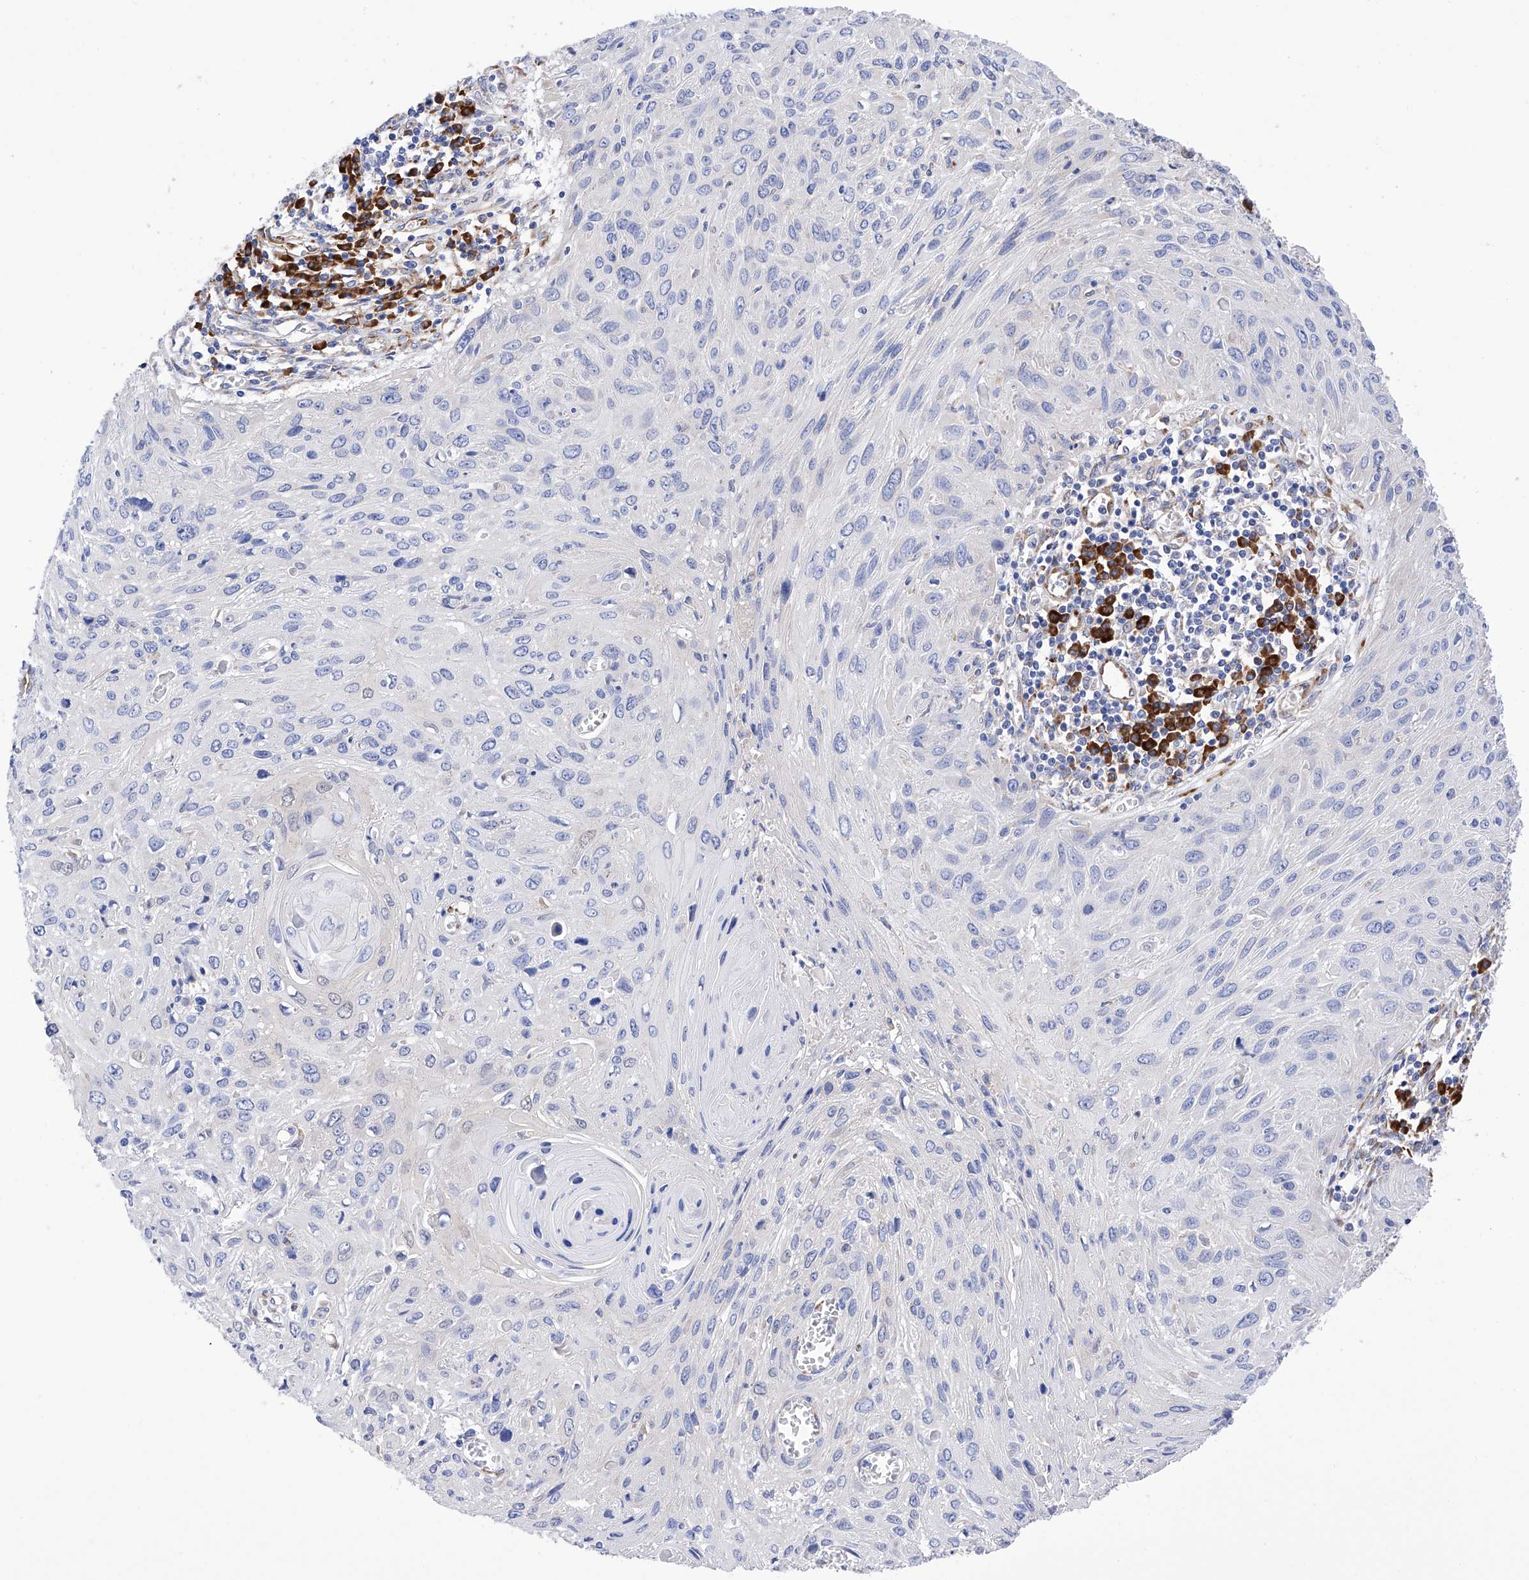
{"staining": {"intensity": "negative", "quantity": "none", "location": "none"}, "tissue": "cervical cancer", "cell_type": "Tumor cells", "image_type": "cancer", "snomed": [{"axis": "morphology", "description": "Squamous cell carcinoma, NOS"}, {"axis": "topography", "description": "Cervix"}], "caption": "There is no significant positivity in tumor cells of cervical squamous cell carcinoma.", "gene": "PDIA5", "patient": {"sex": "female", "age": 51}}